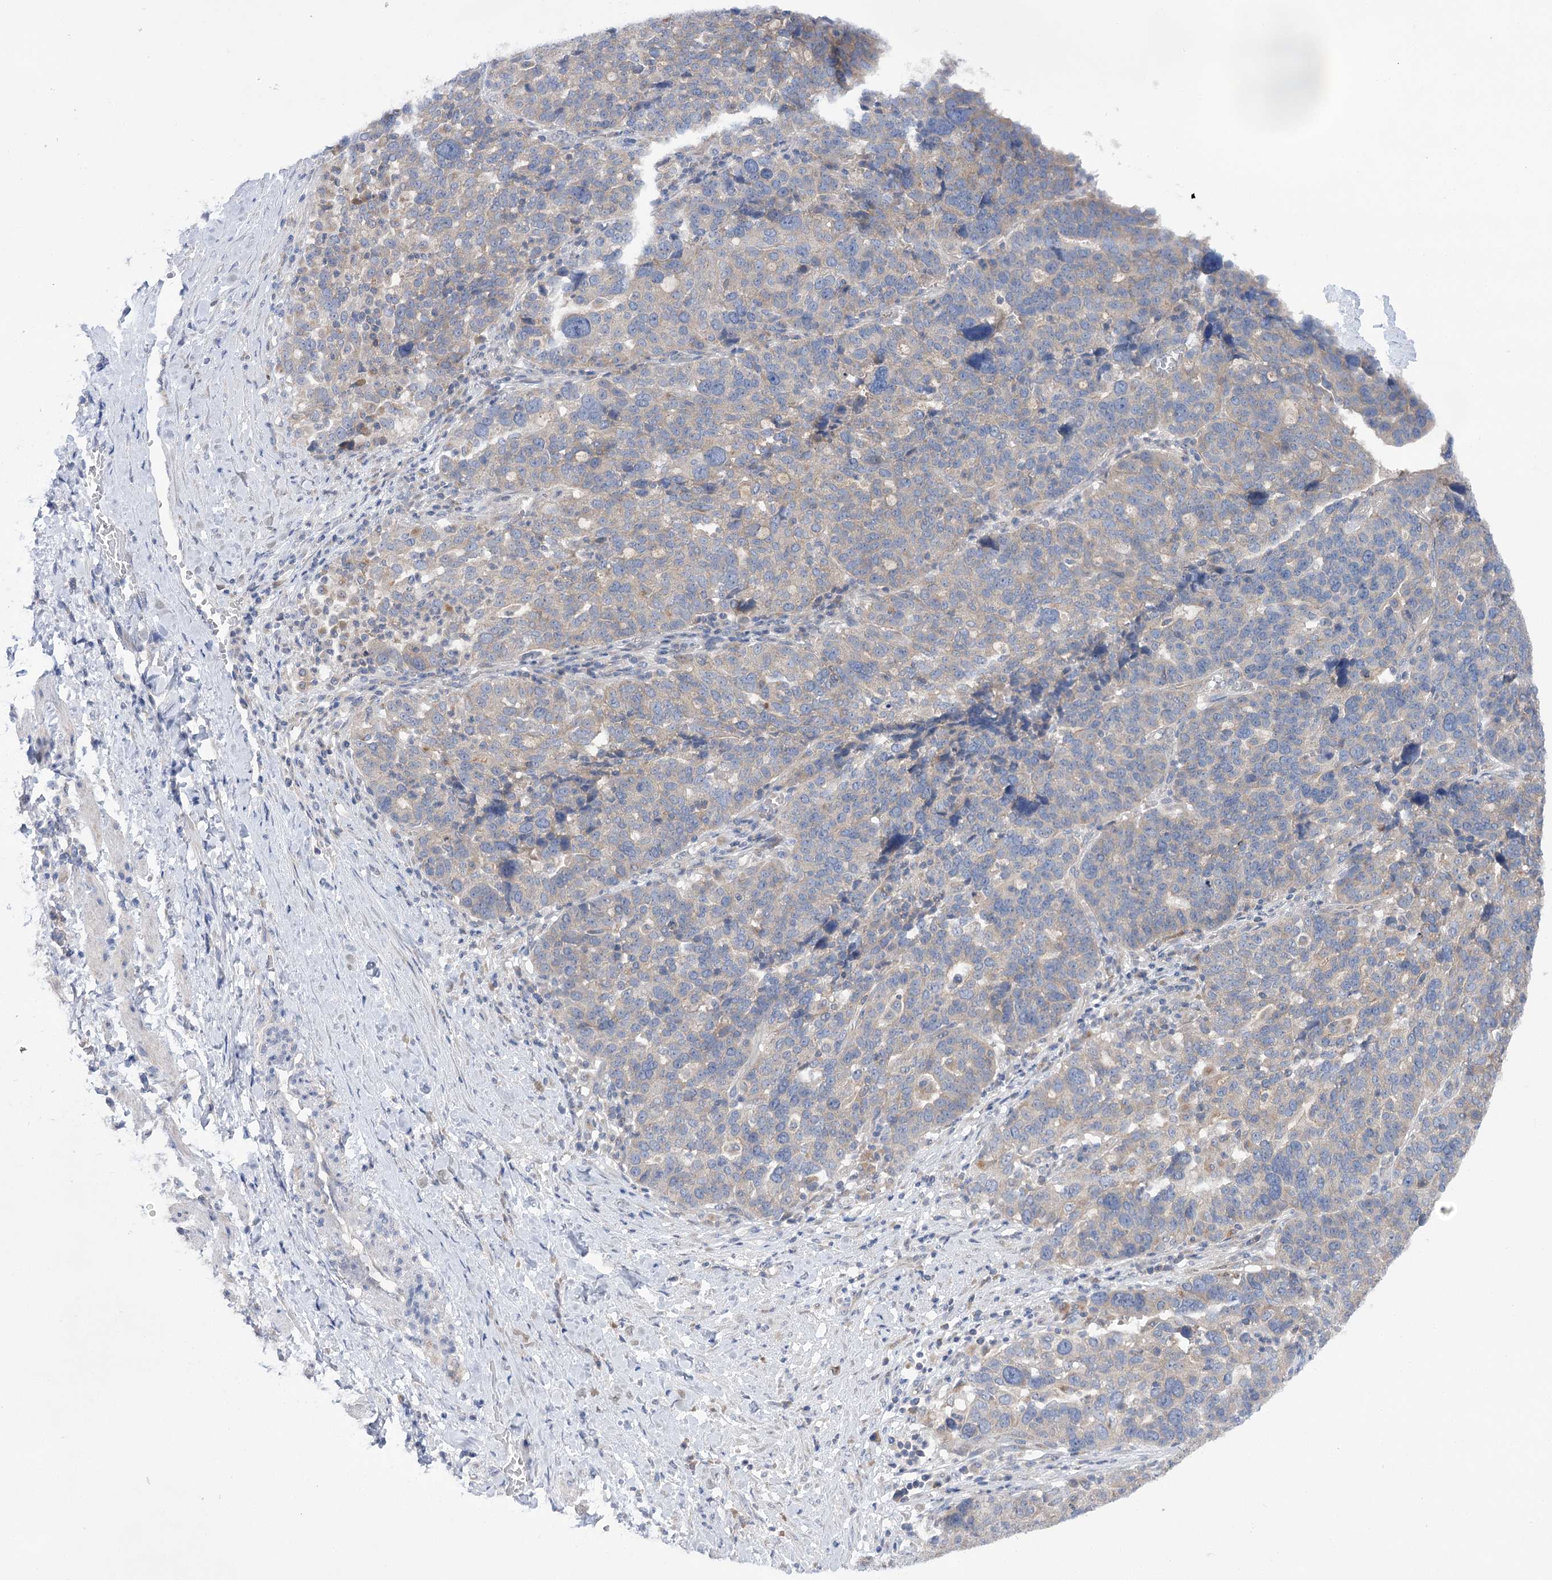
{"staining": {"intensity": "weak", "quantity": "<25%", "location": "cytoplasmic/membranous"}, "tissue": "ovarian cancer", "cell_type": "Tumor cells", "image_type": "cancer", "snomed": [{"axis": "morphology", "description": "Cystadenocarcinoma, serous, NOS"}, {"axis": "topography", "description": "Ovary"}], "caption": "Immunohistochemistry (IHC) of human ovarian serous cystadenocarcinoma exhibits no expression in tumor cells. (Stains: DAB (3,3'-diaminobenzidine) IHC with hematoxylin counter stain, Microscopy: brightfield microscopy at high magnification).", "gene": "VPS37B", "patient": {"sex": "female", "age": 59}}